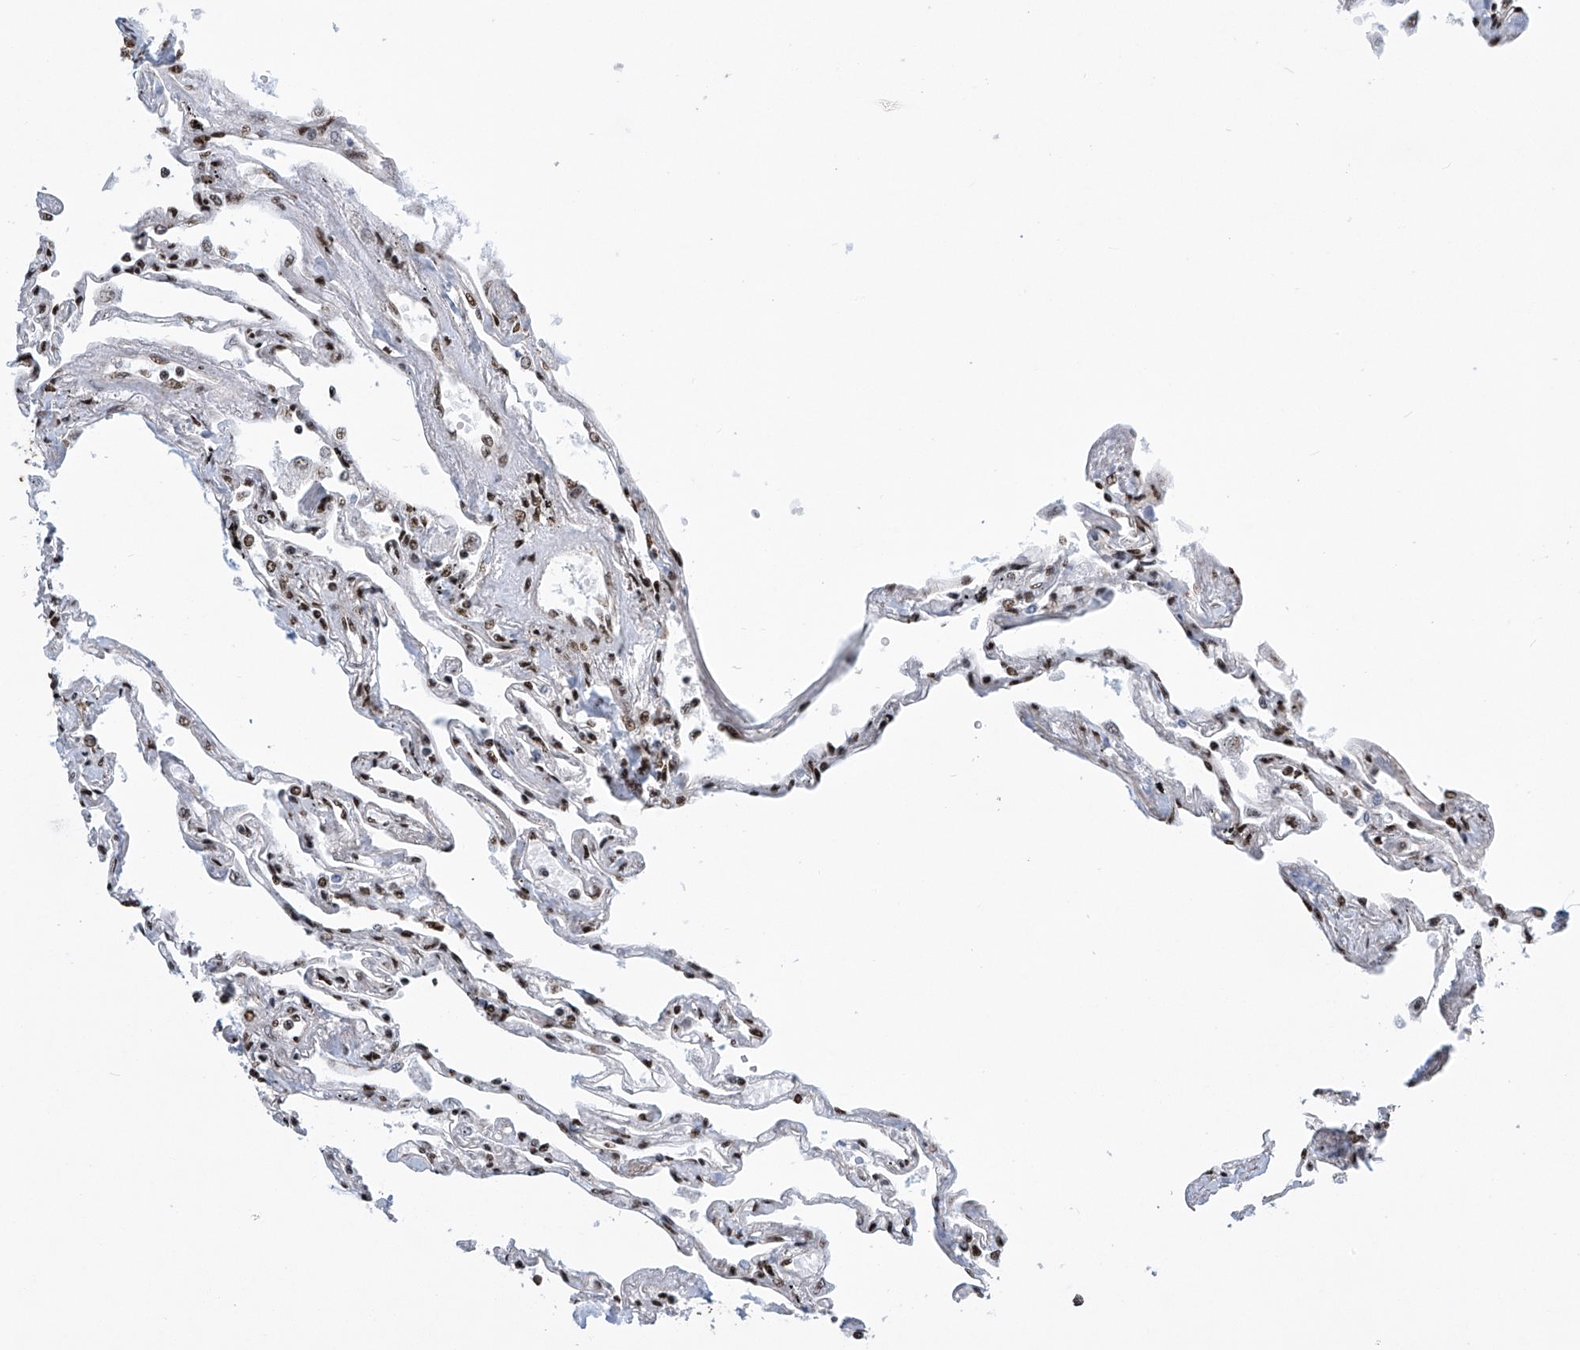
{"staining": {"intensity": "moderate", "quantity": ">75%", "location": "nuclear"}, "tissue": "lung", "cell_type": "Alveolar cells", "image_type": "normal", "snomed": [{"axis": "morphology", "description": "Normal tissue, NOS"}, {"axis": "topography", "description": "Lung"}], "caption": "Lung stained for a protein displays moderate nuclear positivity in alveolar cells. The staining was performed using DAB, with brown indicating positive protein expression. Nuclei are stained blue with hematoxylin.", "gene": "APLF", "patient": {"sex": "female", "age": 67}}